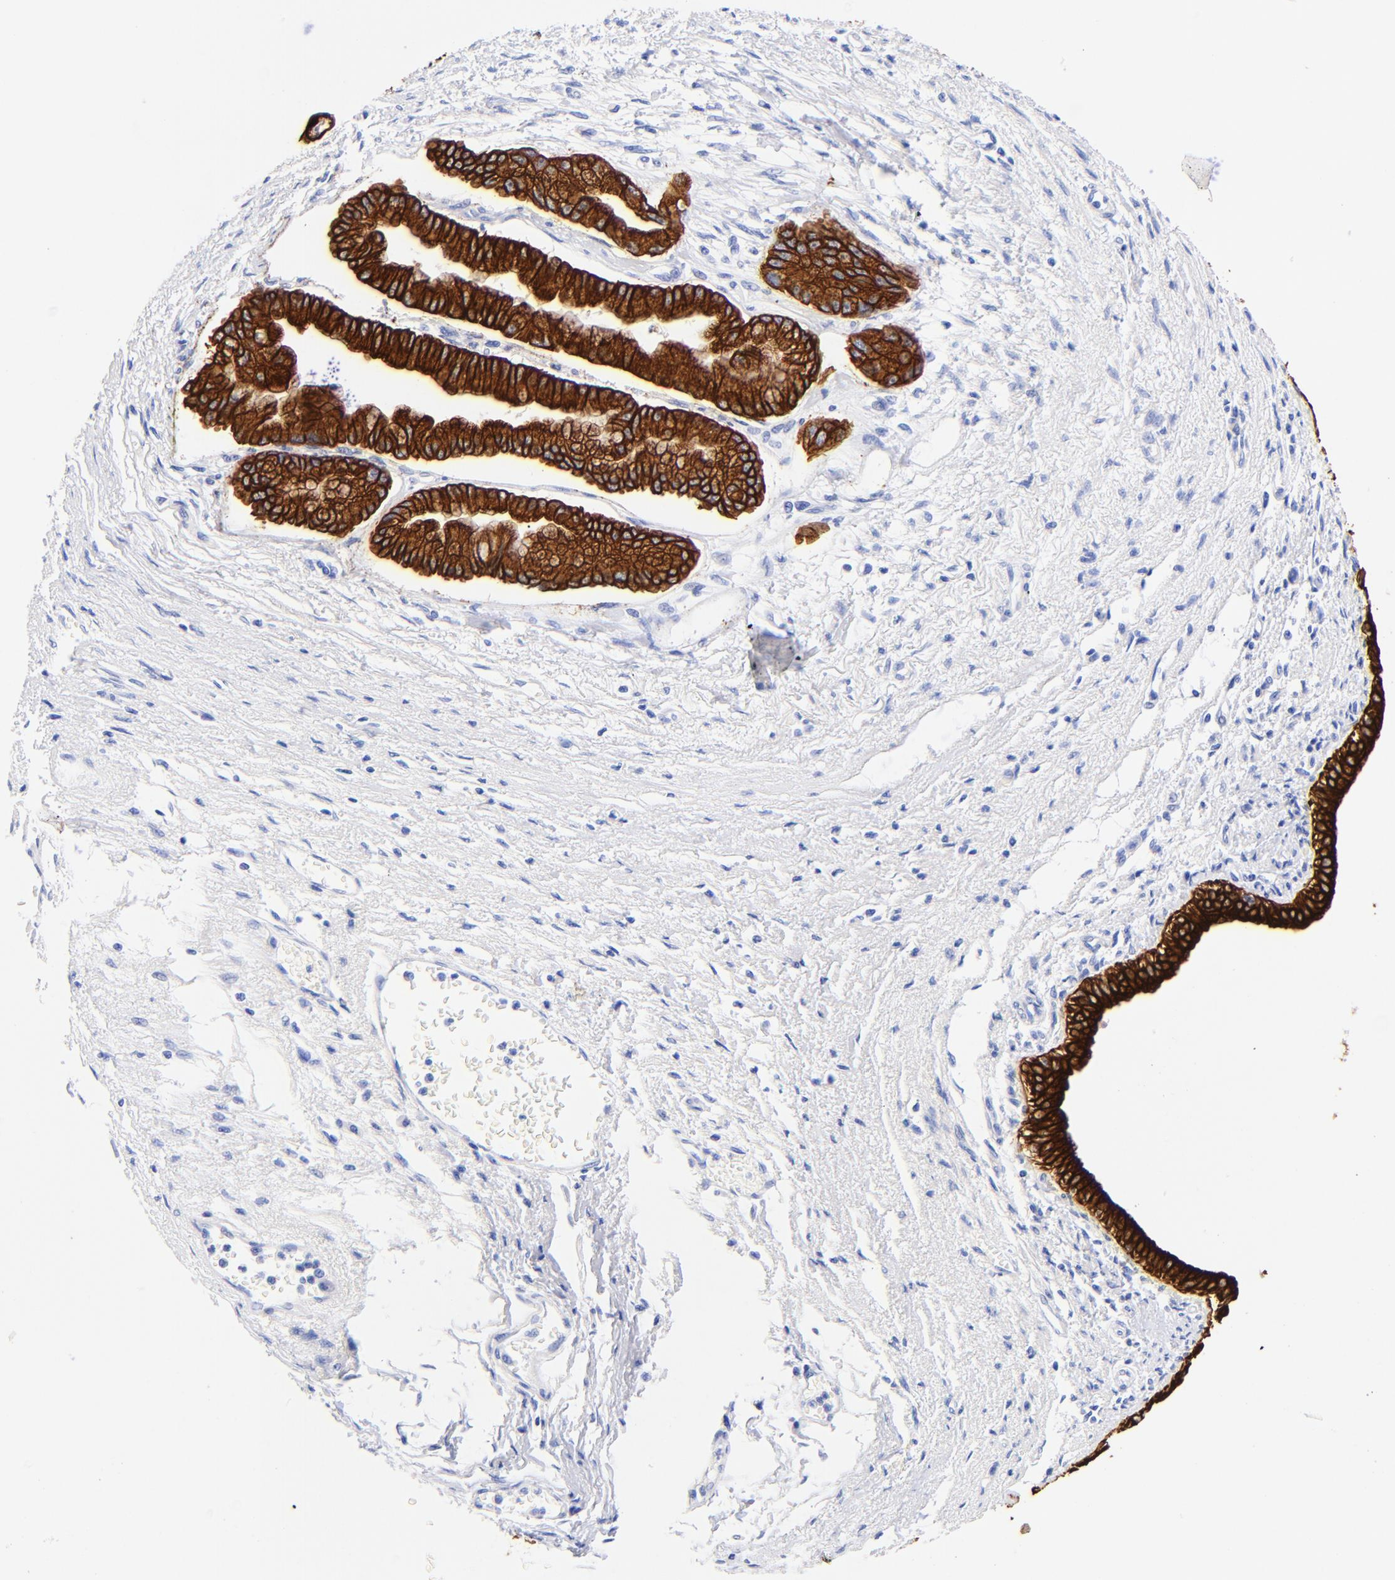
{"staining": {"intensity": "strong", "quantity": ">75%", "location": "cytoplasmic/membranous"}, "tissue": "liver cancer", "cell_type": "Tumor cells", "image_type": "cancer", "snomed": [{"axis": "morphology", "description": "Cholangiocarcinoma"}, {"axis": "topography", "description": "Liver"}], "caption": "The micrograph reveals immunohistochemical staining of cholangiocarcinoma (liver). There is strong cytoplasmic/membranous positivity is seen in about >75% of tumor cells. (DAB = brown stain, brightfield microscopy at high magnification).", "gene": "KRT19", "patient": {"sex": "female", "age": 79}}